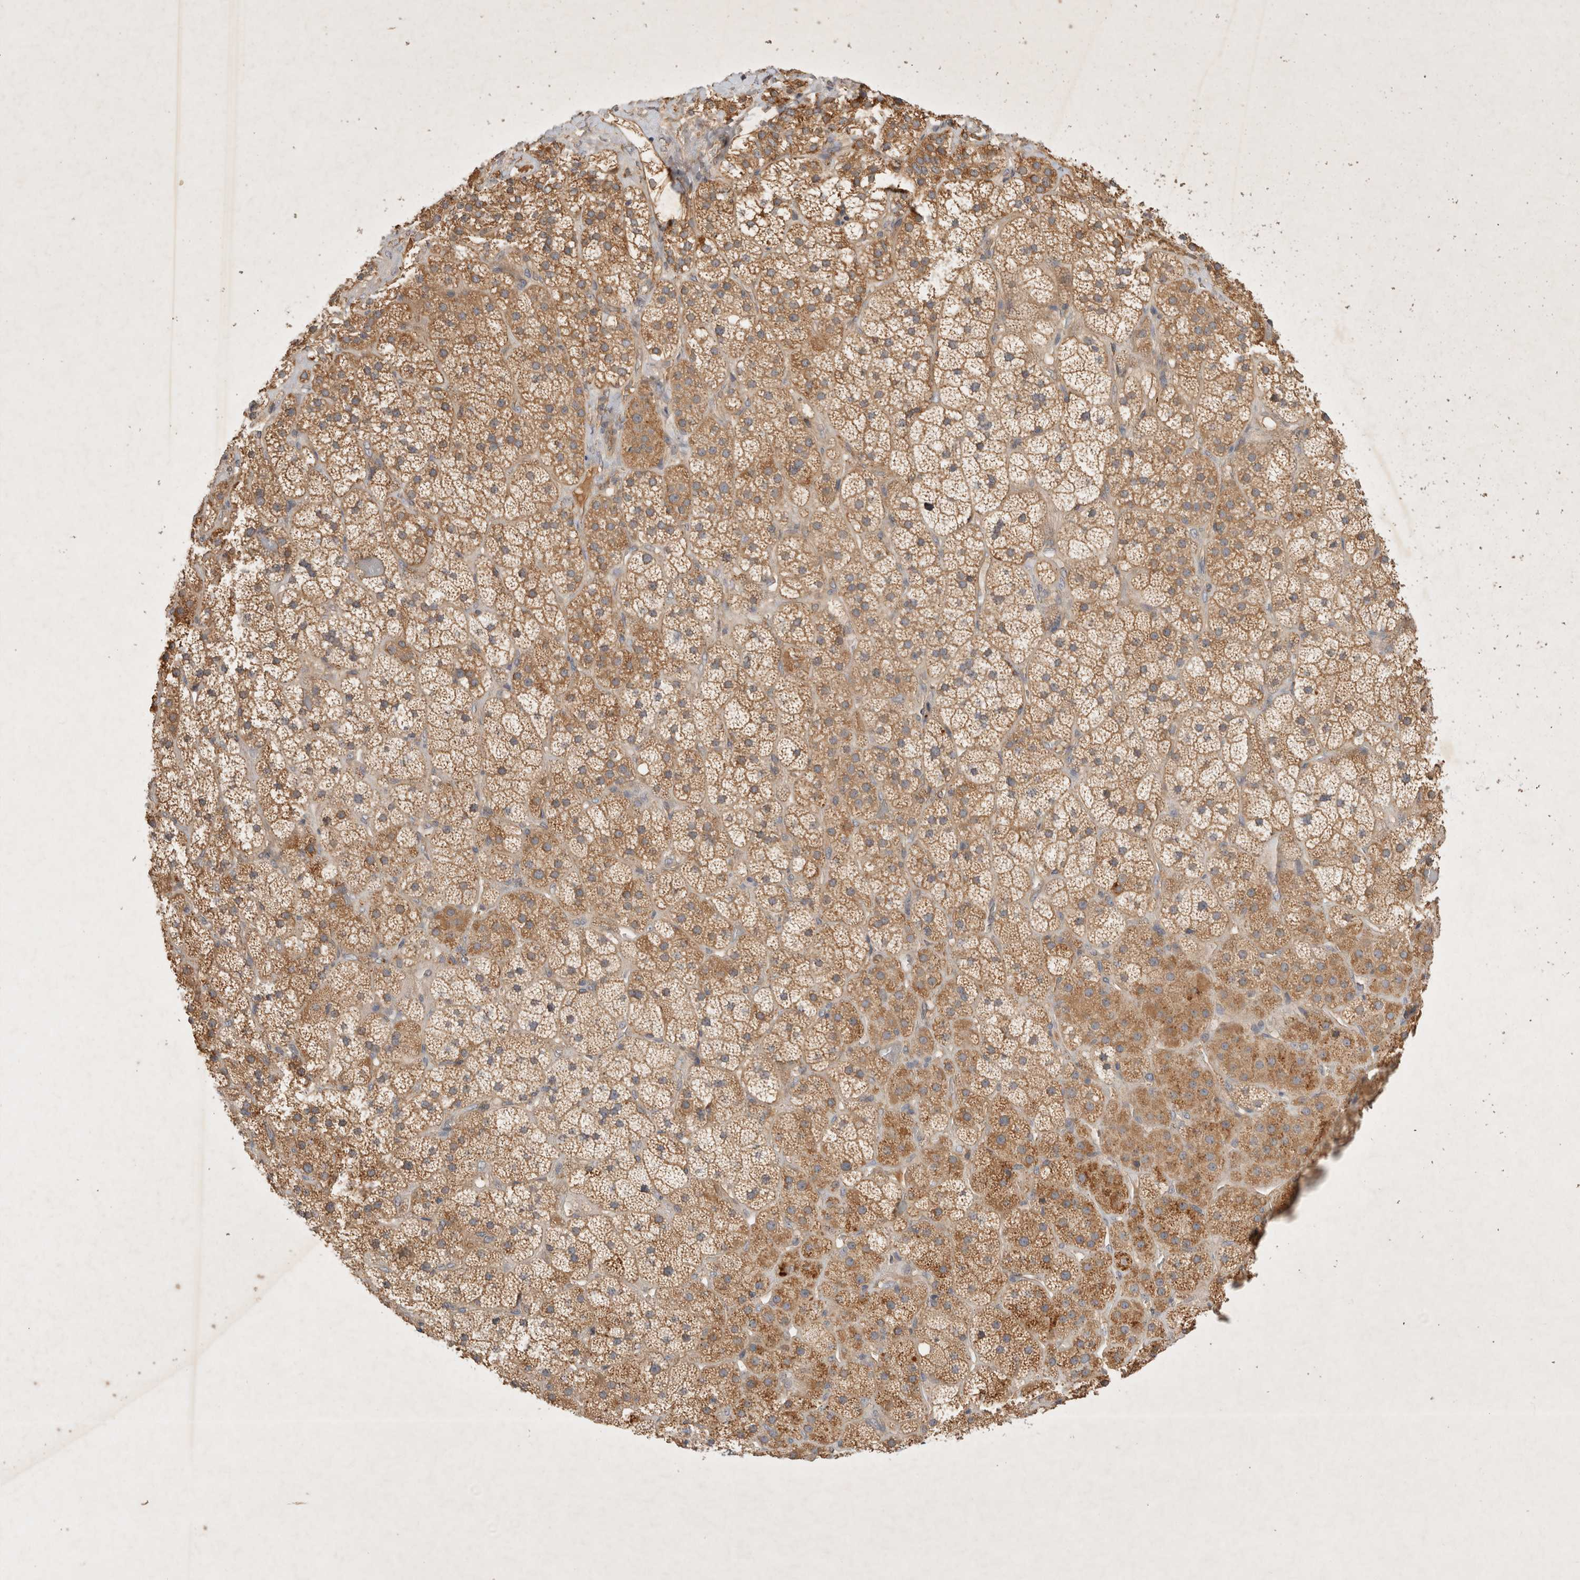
{"staining": {"intensity": "moderate", "quantity": ">75%", "location": "cytoplasmic/membranous"}, "tissue": "adrenal gland", "cell_type": "Glandular cells", "image_type": "normal", "snomed": [{"axis": "morphology", "description": "Normal tissue, NOS"}, {"axis": "topography", "description": "Adrenal gland"}], "caption": "Immunohistochemistry image of unremarkable adrenal gland: human adrenal gland stained using immunohistochemistry (IHC) shows medium levels of moderate protein expression localized specifically in the cytoplasmic/membranous of glandular cells, appearing as a cytoplasmic/membranous brown color.", "gene": "YES1", "patient": {"sex": "male", "age": 57}}